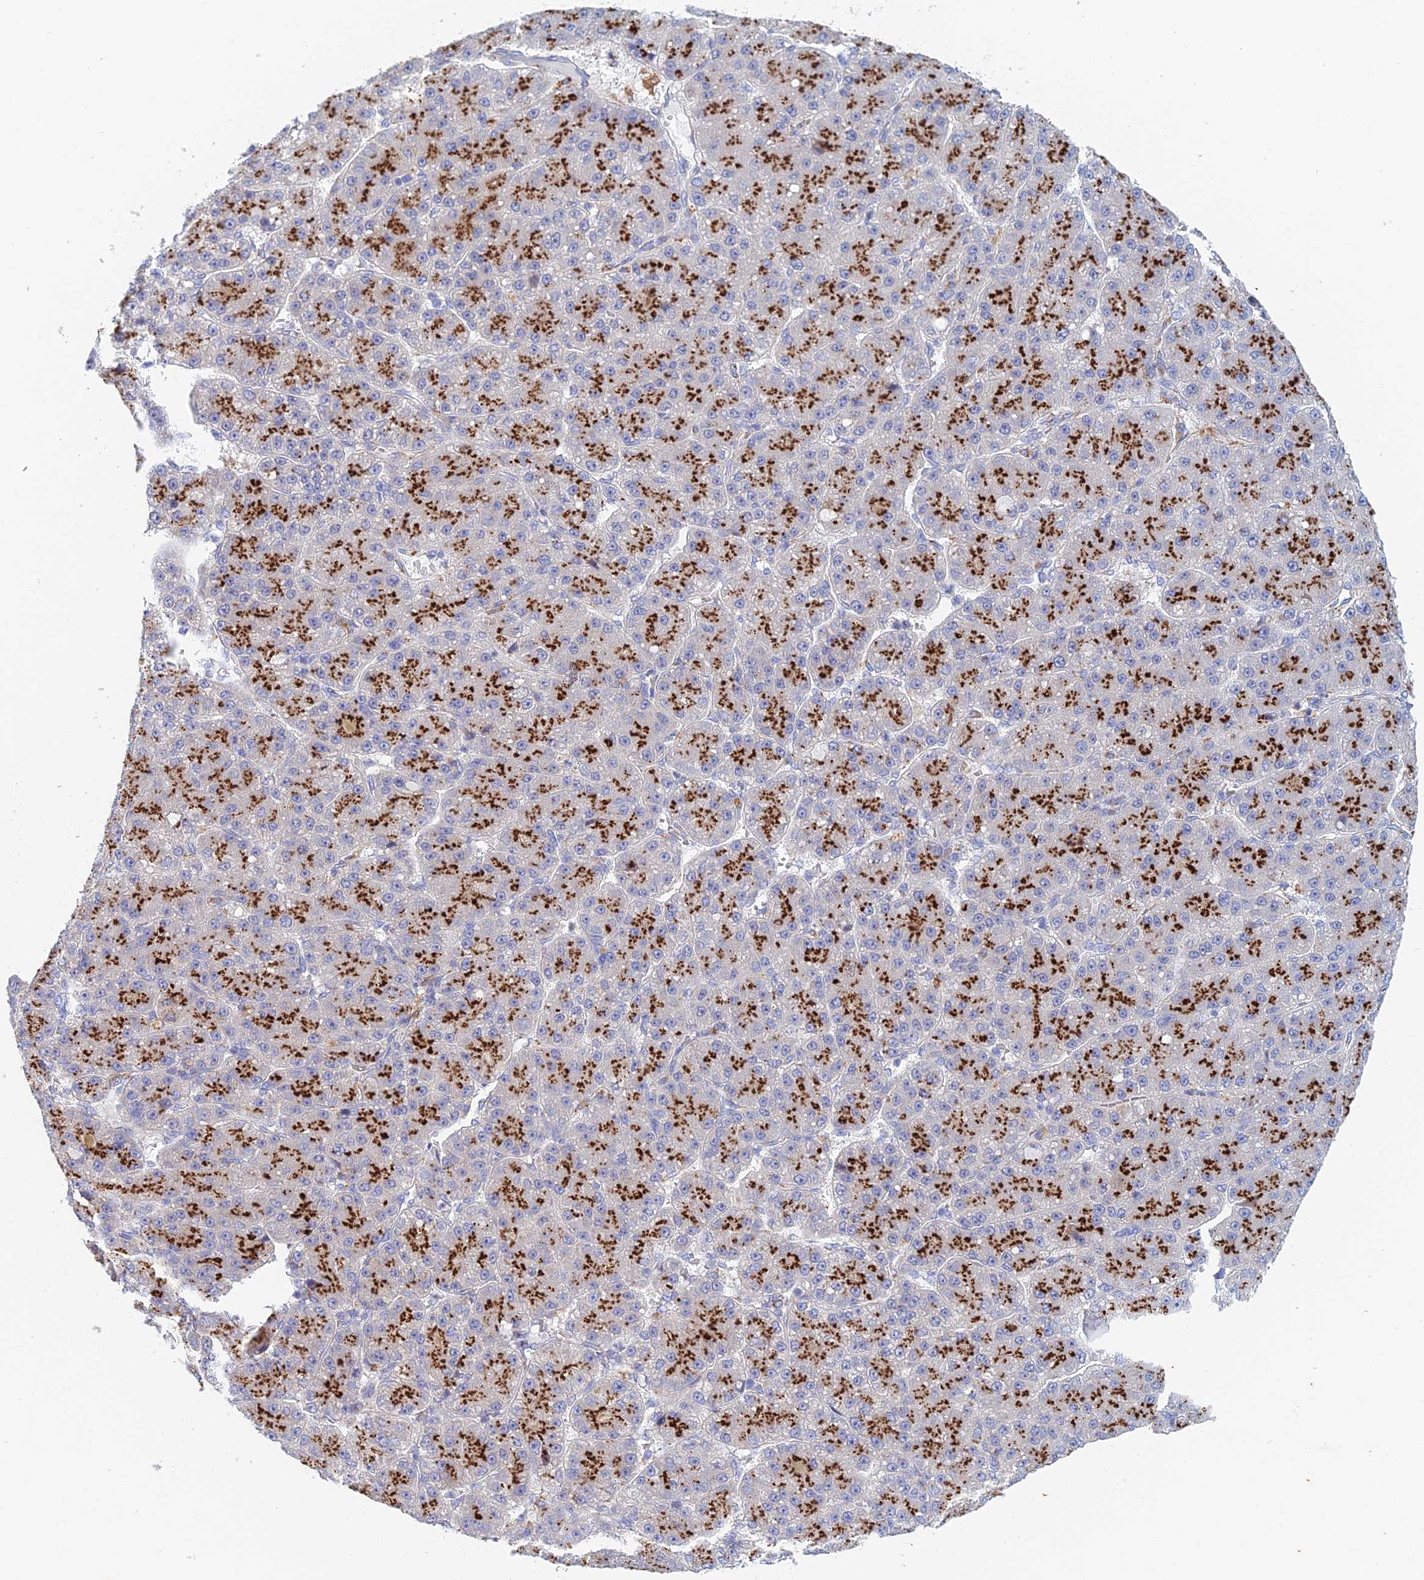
{"staining": {"intensity": "strong", "quantity": ">75%", "location": "cytoplasmic/membranous"}, "tissue": "liver cancer", "cell_type": "Tumor cells", "image_type": "cancer", "snomed": [{"axis": "morphology", "description": "Carcinoma, Hepatocellular, NOS"}, {"axis": "topography", "description": "Liver"}], "caption": "IHC image of human hepatocellular carcinoma (liver) stained for a protein (brown), which demonstrates high levels of strong cytoplasmic/membranous staining in approximately >75% of tumor cells.", "gene": "SLC24A3", "patient": {"sex": "male", "age": 67}}